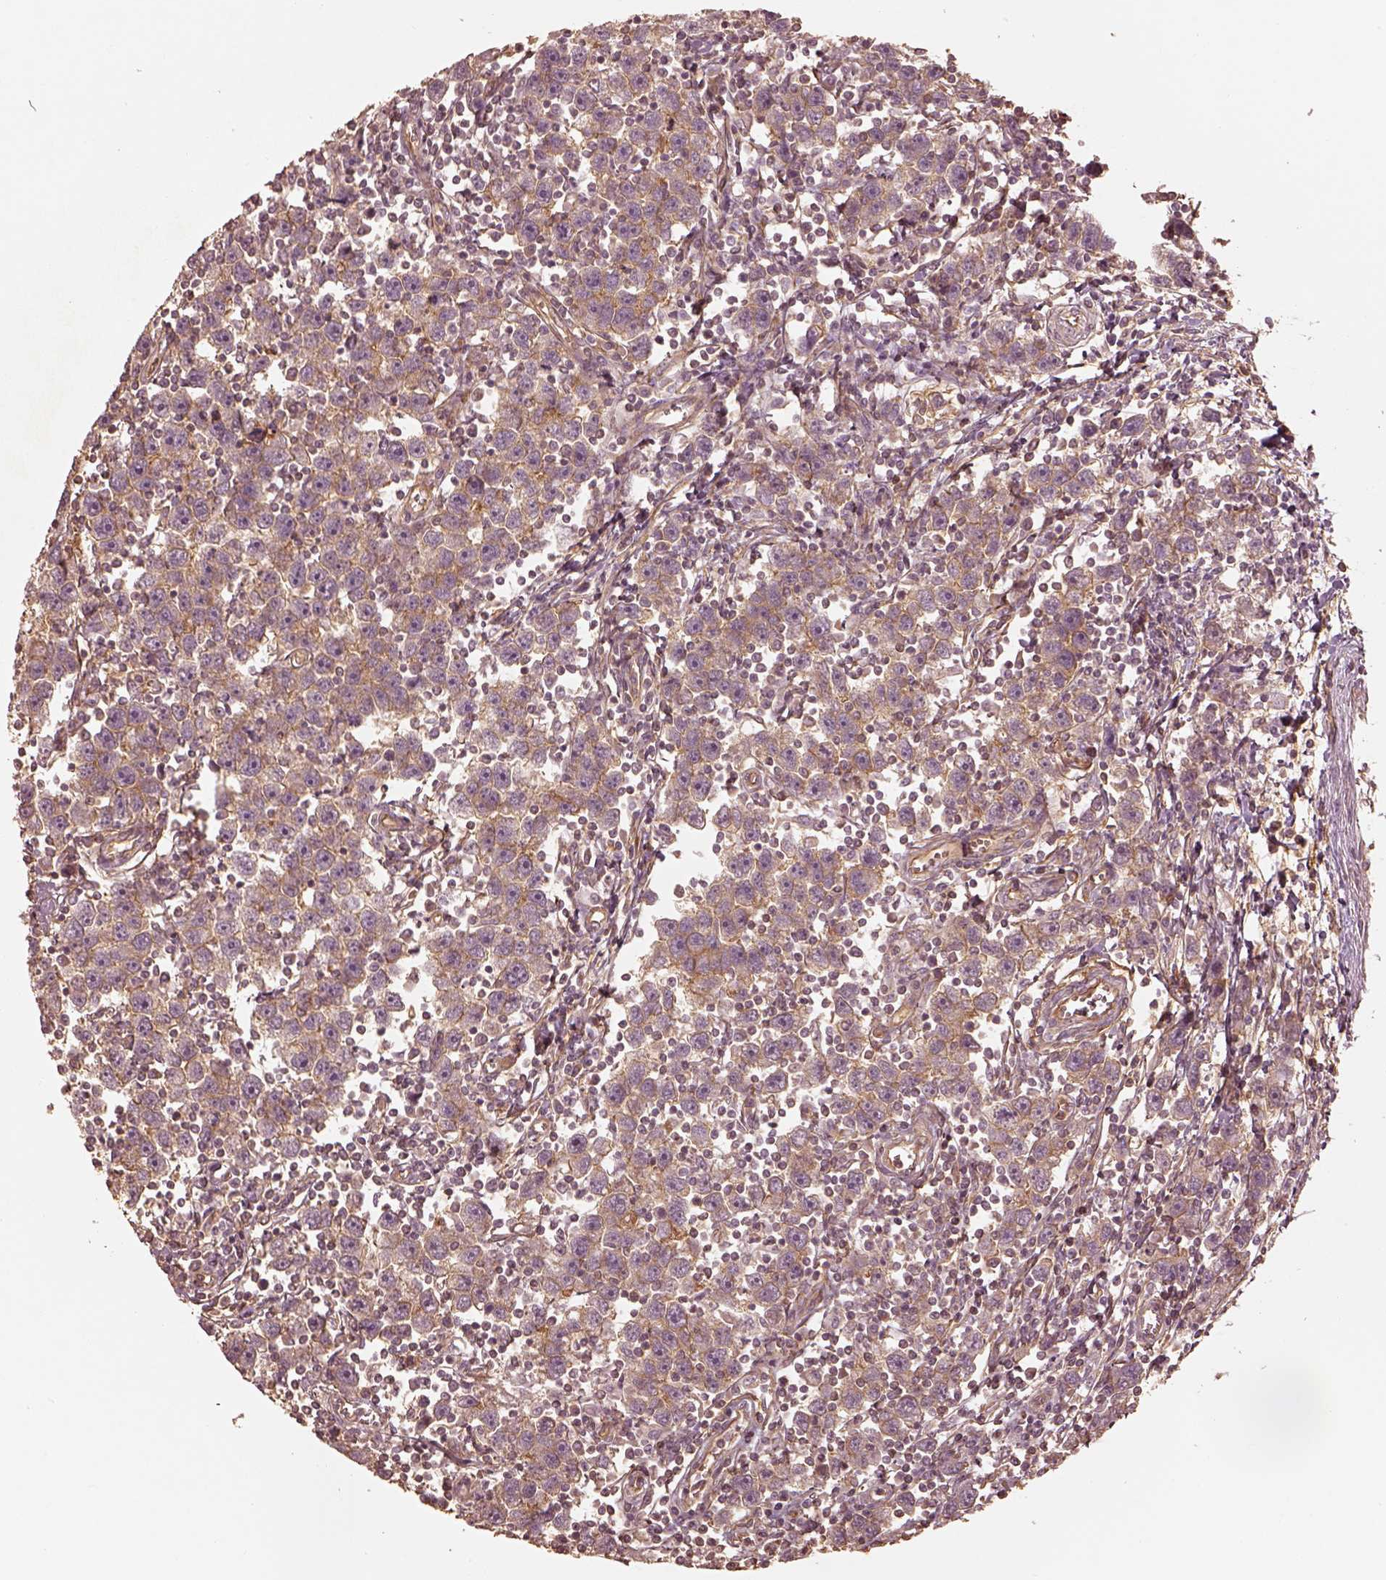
{"staining": {"intensity": "moderate", "quantity": "25%-75%", "location": "cytoplasmic/membranous"}, "tissue": "testis cancer", "cell_type": "Tumor cells", "image_type": "cancer", "snomed": [{"axis": "morphology", "description": "Seminoma, NOS"}, {"axis": "topography", "description": "Testis"}], "caption": "IHC photomicrograph of neoplastic tissue: testis cancer stained using immunohistochemistry (IHC) exhibits medium levels of moderate protein expression localized specifically in the cytoplasmic/membranous of tumor cells, appearing as a cytoplasmic/membranous brown color.", "gene": "WDR7", "patient": {"sex": "male", "age": 30}}